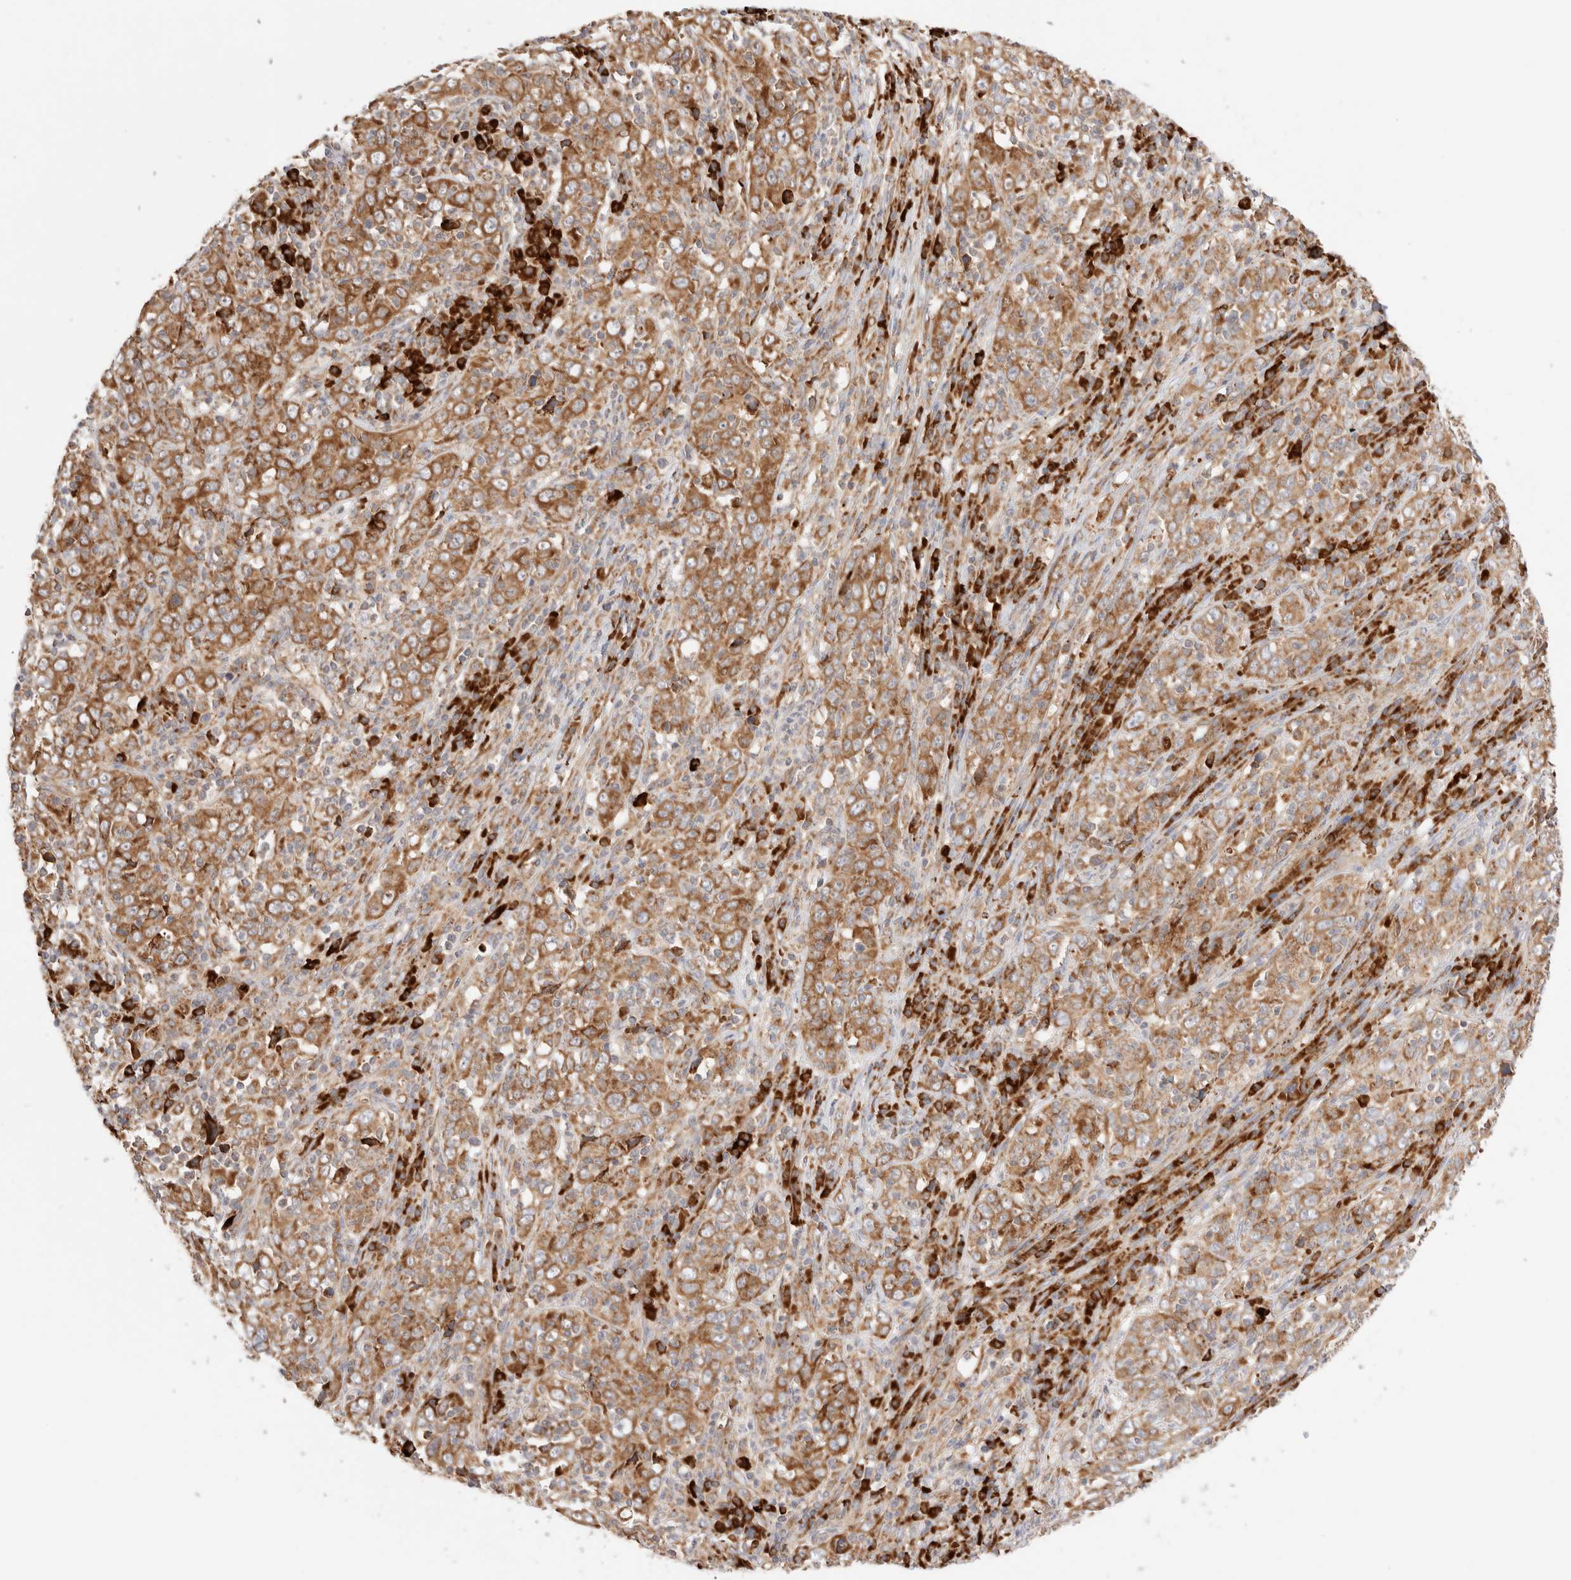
{"staining": {"intensity": "moderate", "quantity": ">75%", "location": "cytoplasmic/membranous"}, "tissue": "cervical cancer", "cell_type": "Tumor cells", "image_type": "cancer", "snomed": [{"axis": "morphology", "description": "Squamous cell carcinoma, NOS"}, {"axis": "topography", "description": "Cervix"}], "caption": "An image showing moderate cytoplasmic/membranous expression in approximately >75% of tumor cells in cervical squamous cell carcinoma, as visualized by brown immunohistochemical staining.", "gene": "UTS2B", "patient": {"sex": "female", "age": 46}}